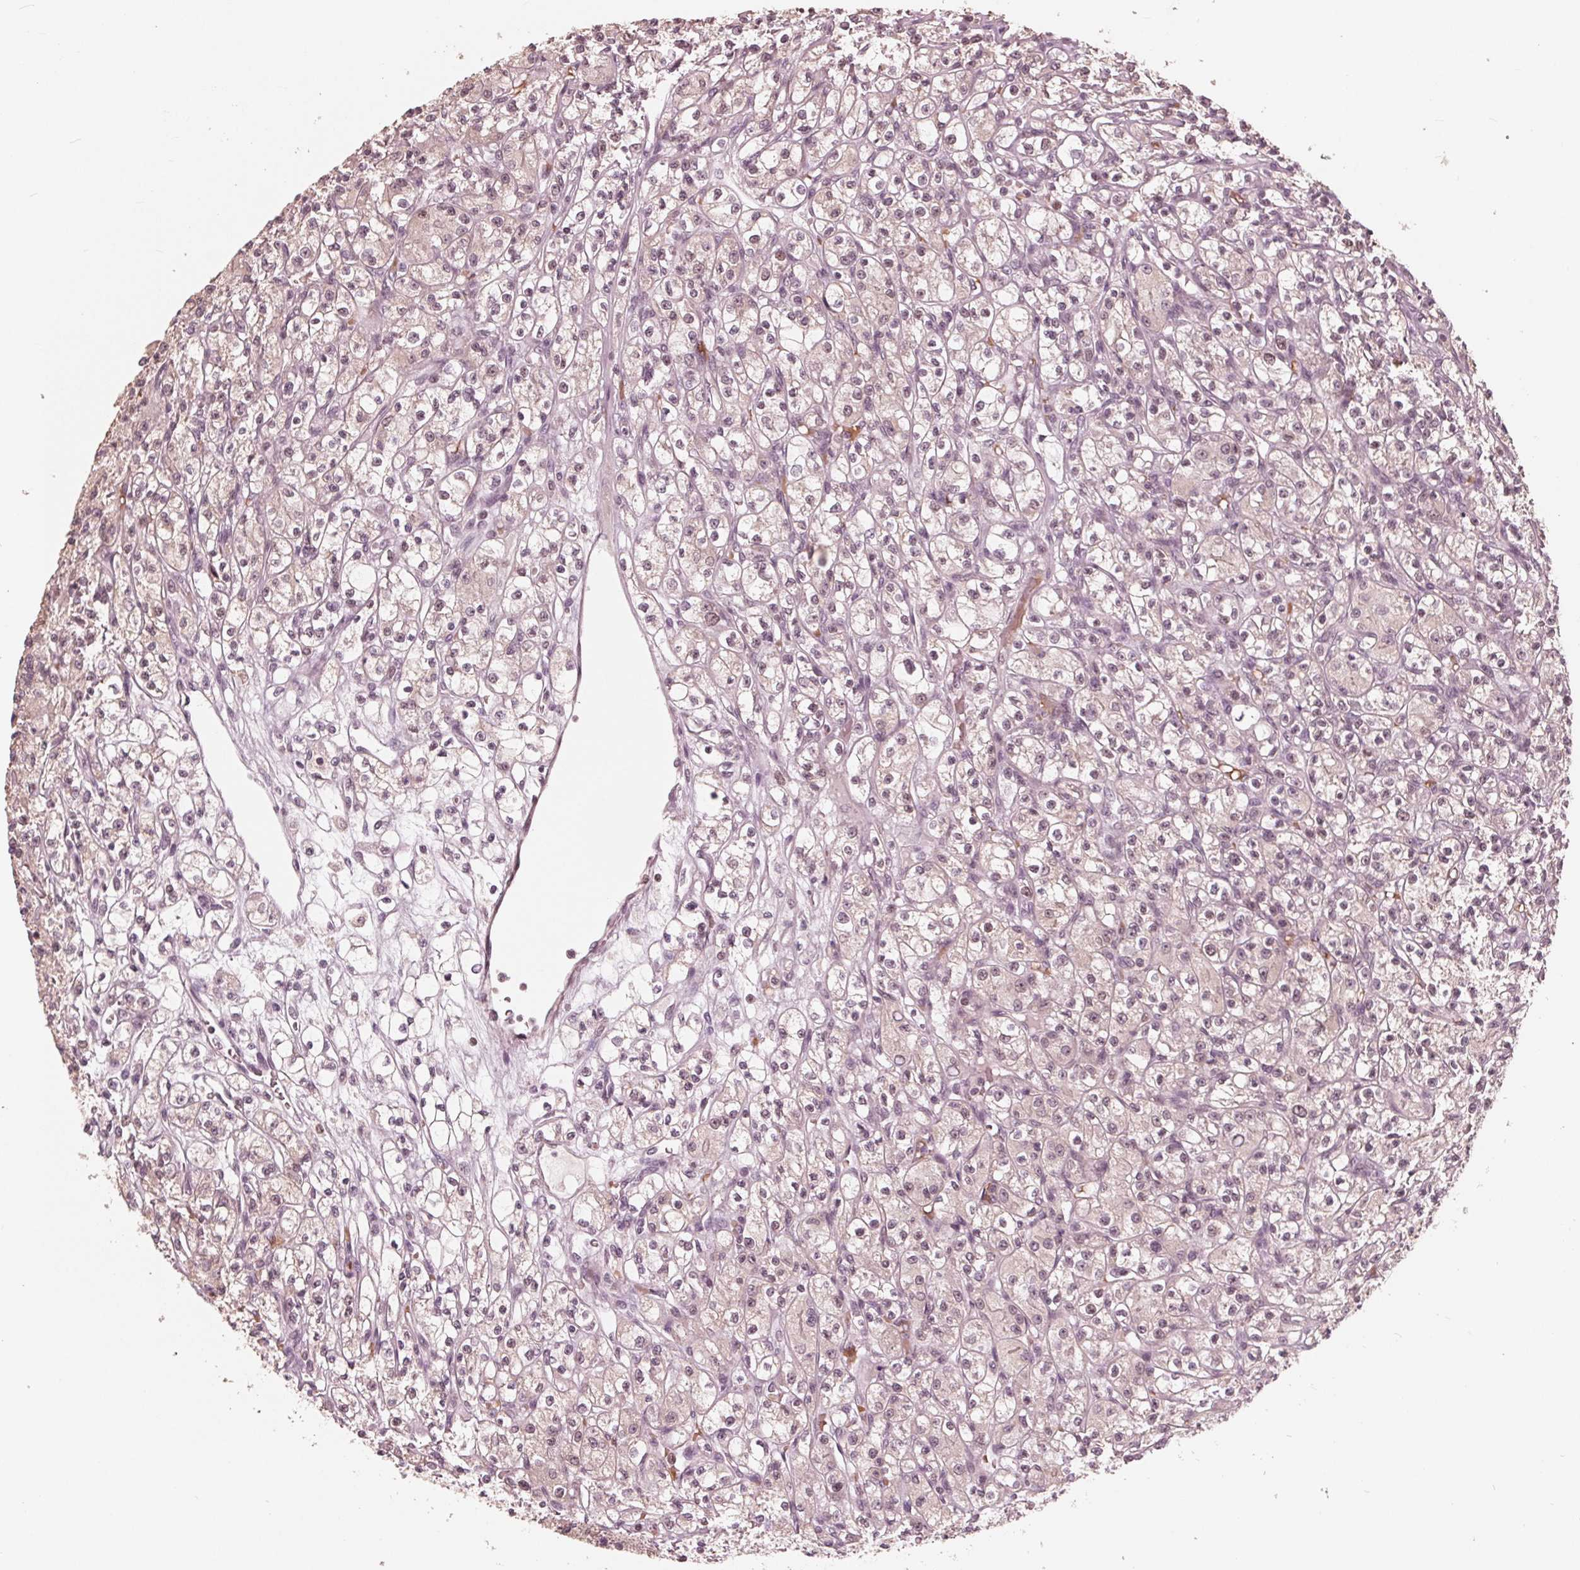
{"staining": {"intensity": "negative", "quantity": "none", "location": "none"}, "tissue": "renal cancer", "cell_type": "Tumor cells", "image_type": "cancer", "snomed": [{"axis": "morphology", "description": "Adenocarcinoma, NOS"}, {"axis": "topography", "description": "Kidney"}], "caption": "Immunohistochemistry histopathology image of human renal cancer (adenocarcinoma) stained for a protein (brown), which shows no staining in tumor cells.", "gene": "HIRIP3", "patient": {"sex": "female", "age": 70}}